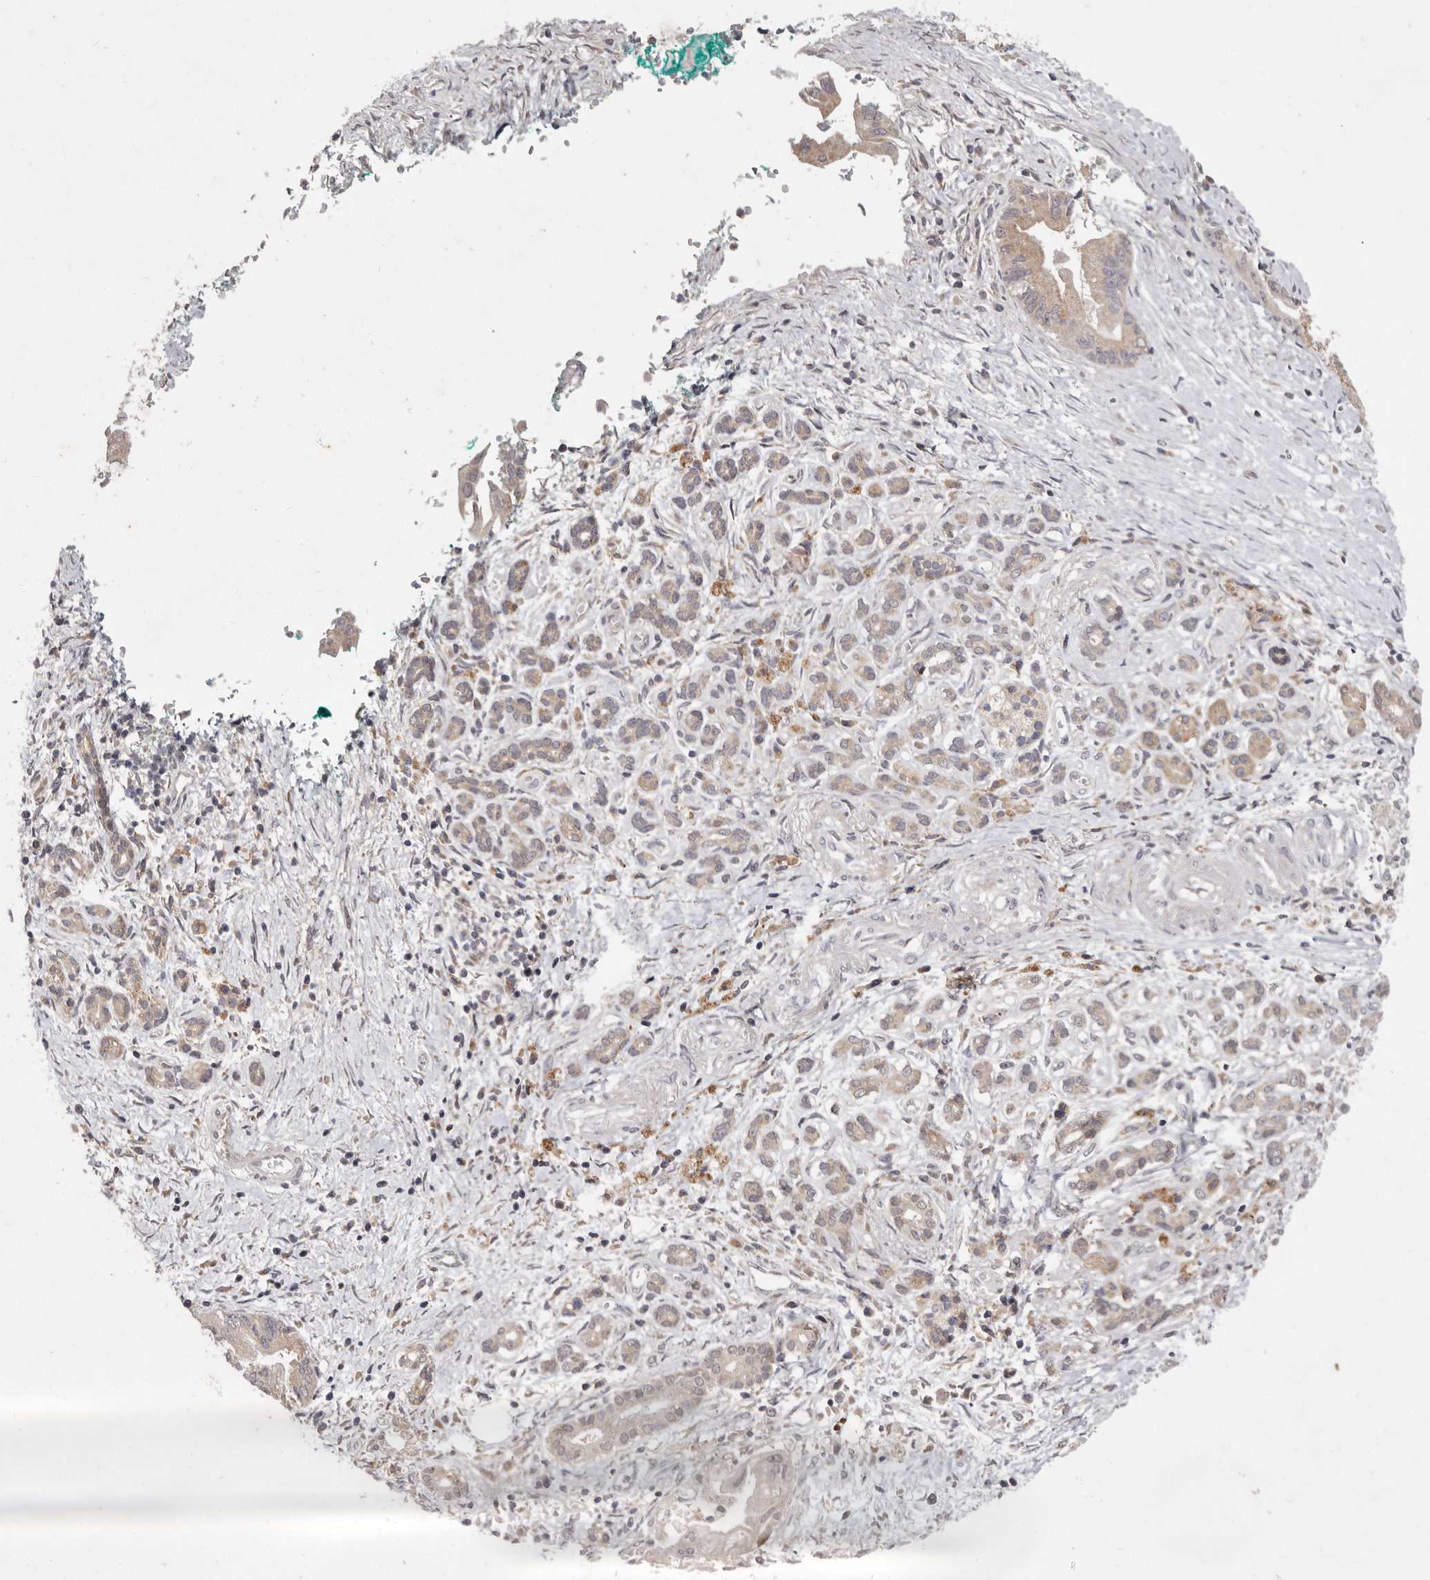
{"staining": {"intensity": "weak", "quantity": "25%-75%", "location": "cytoplasmic/membranous"}, "tissue": "pancreatic cancer", "cell_type": "Tumor cells", "image_type": "cancer", "snomed": [{"axis": "morphology", "description": "Adenocarcinoma, NOS"}, {"axis": "topography", "description": "Pancreas"}], "caption": "A brown stain highlights weak cytoplasmic/membranous positivity of a protein in human adenocarcinoma (pancreatic) tumor cells.", "gene": "FLAD1", "patient": {"sex": "male", "age": 78}}